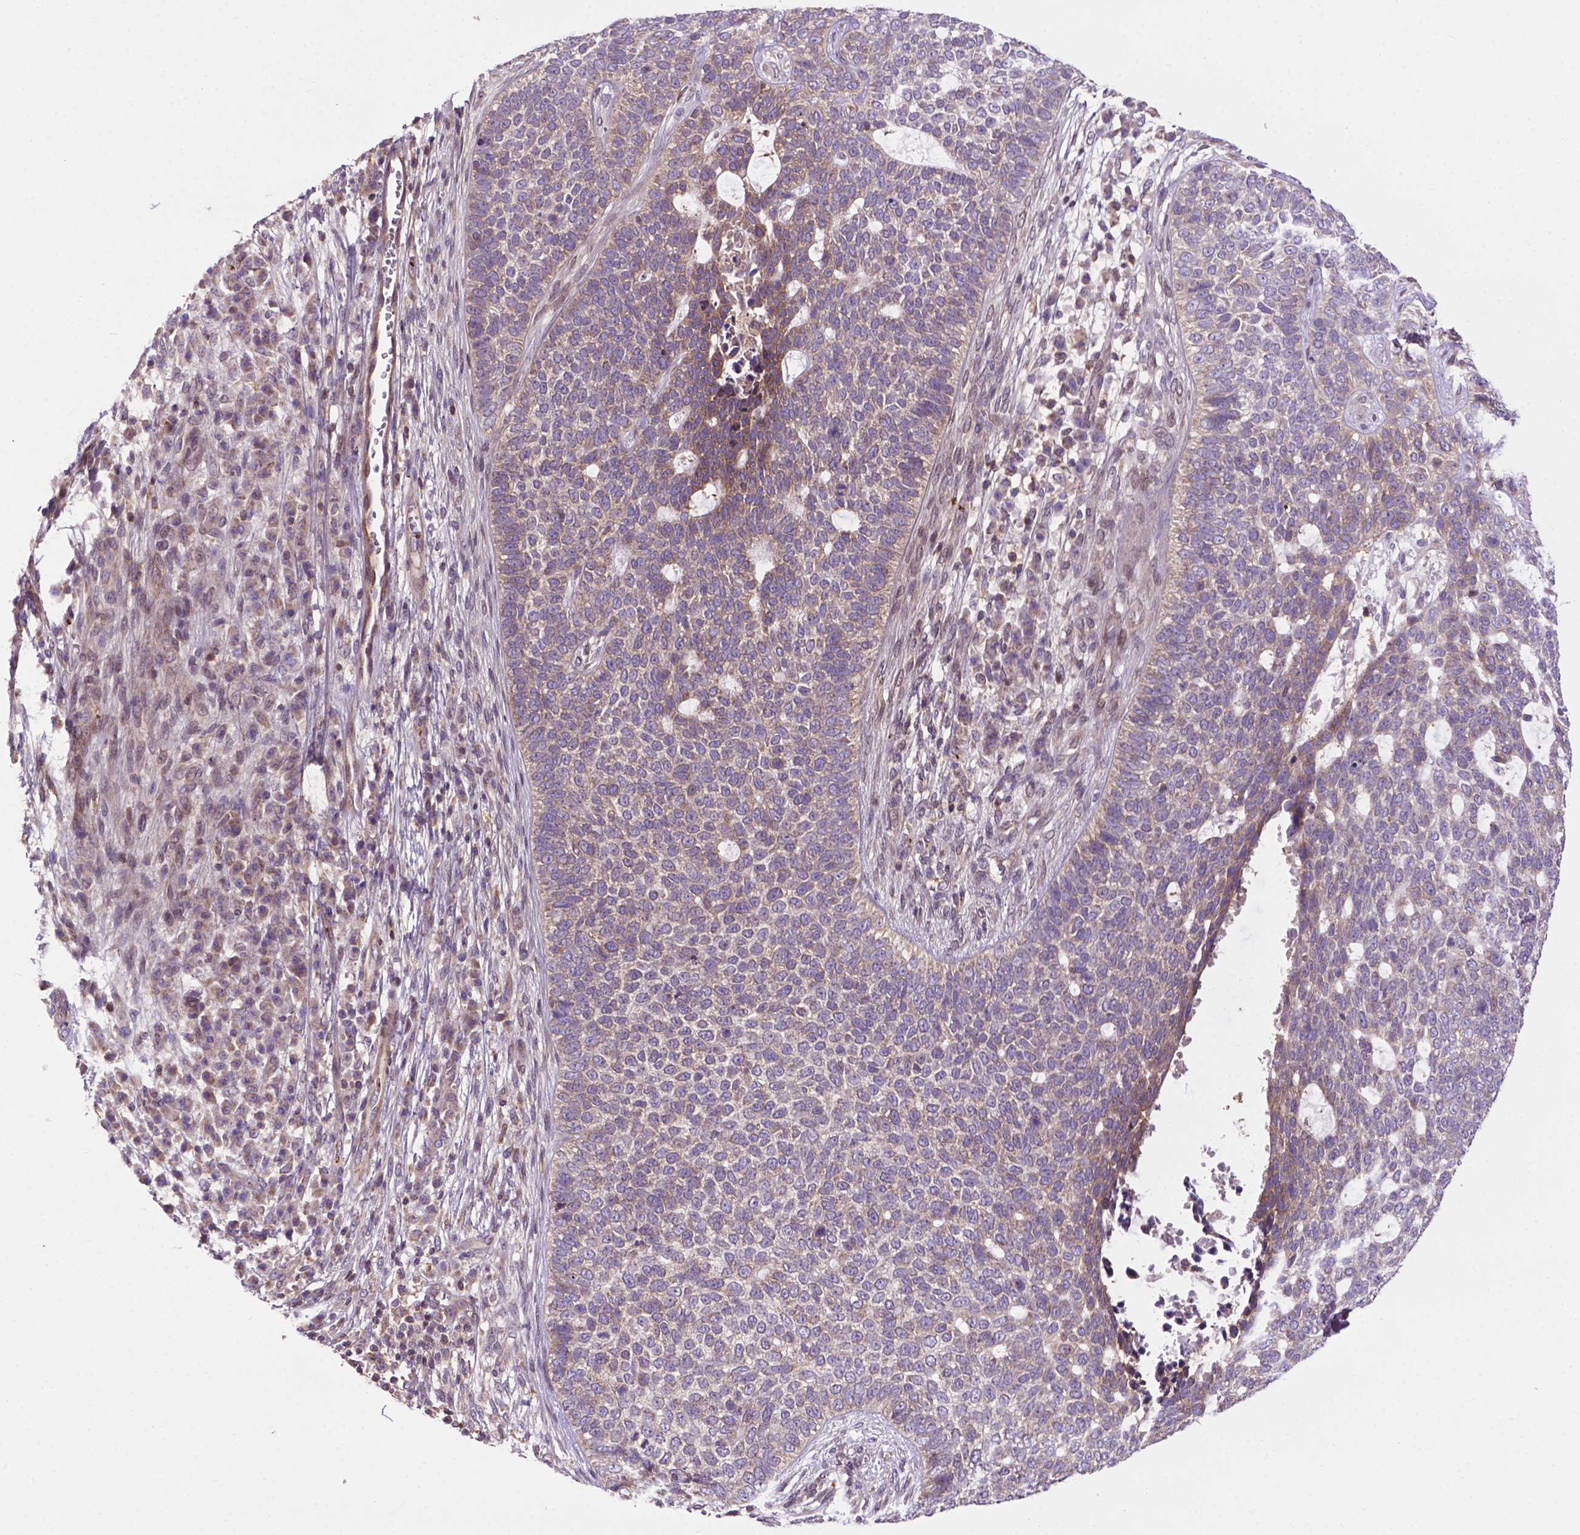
{"staining": {"intensity": "weak", "quantity": "25%-75%", "location": "cytoplasmic/membranous"}, "tissue": "skin cancer", "cell_type": "Tumor cells", "image_type": "cancer", "snomed": [{"axis": "morphology", "description": "Basal cell carcinoma"}, {"axis": "topography", "description": "Skin"}], "caption": "Immunohistochemical staining of skin cancer (basal cell carcinoma) reveals weak cytoplasmic/membranous protein expression in approximately 25%-75% of tumor cells.", "gene": "SPNS2", "patient": {"sex": "female", "age": 69}}